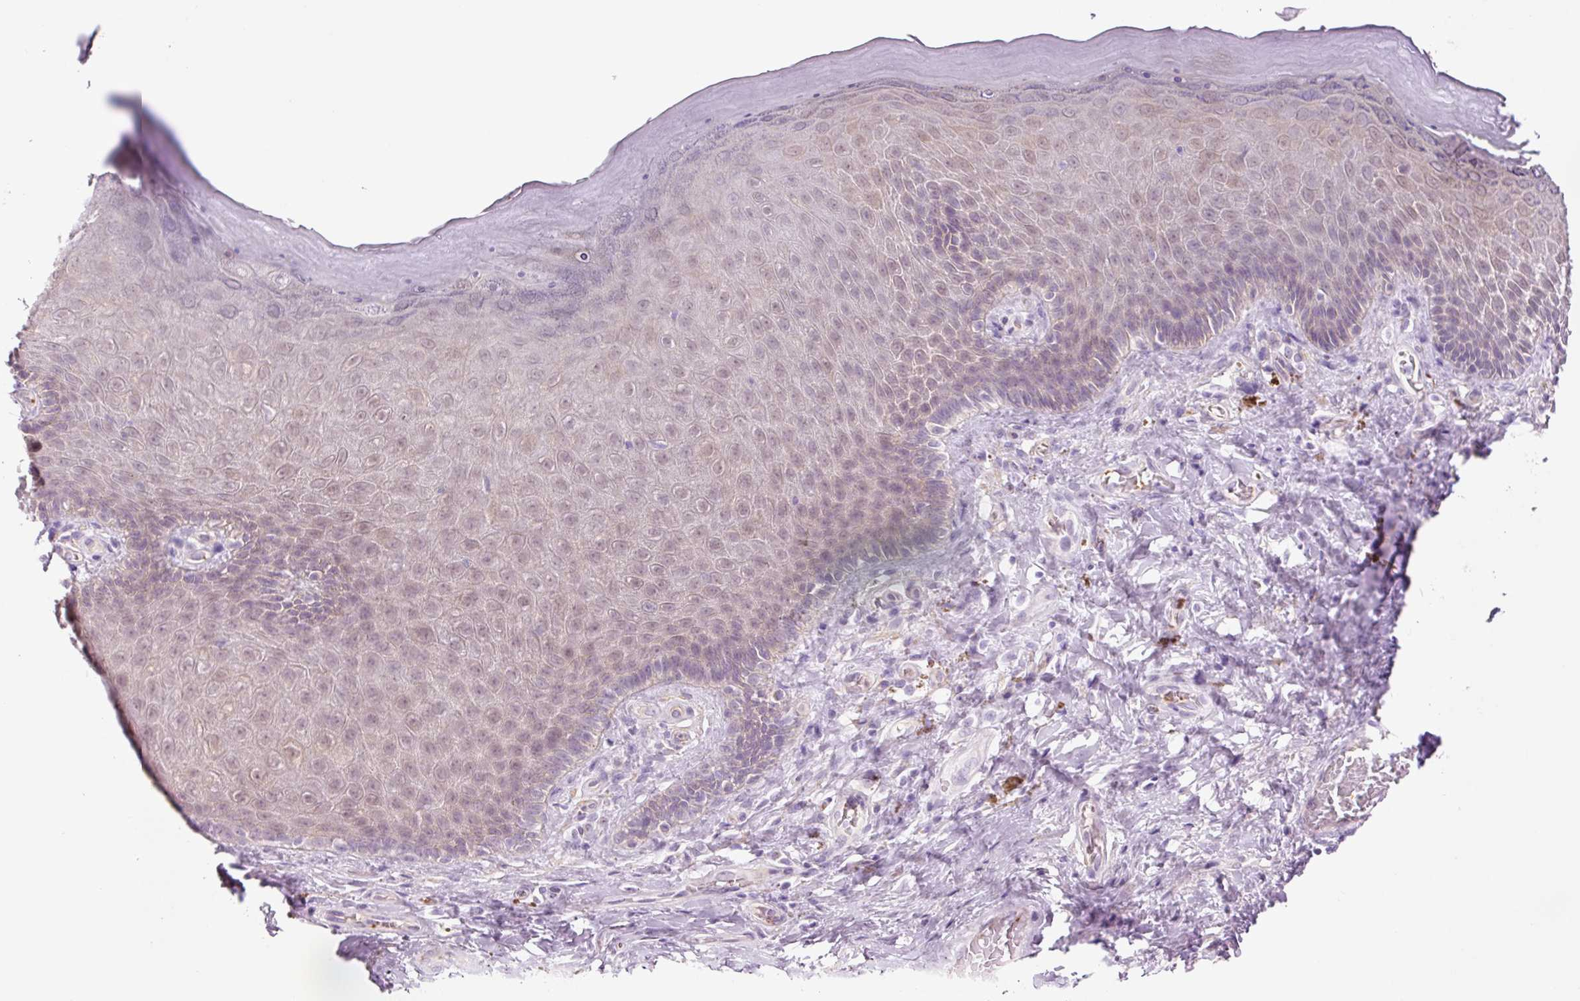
{"staining": {"intensity": "weak", "quantity": ">75%", "location": "cytoplasmic/membranous,nuclear"}, "tissue": "skin", "cell_type": "Epidermal cells", "image_type": "normal", "snomed": [{"axis": "morphology", "description": "Normal tissue, NOS"}, {"axis": "topography", "description": "Anal"}, {"axis": "topography", "description": "Peripheral nerve tissue"}], "caption": "This micrograph displays IHC staining of benign skin, with low weak cytoplasmic/membranous,nuclear expression in approximately >75% of epidermal cells.", "gene": "HSPA4L", "patient": {"sex": "male", "age": 53}}